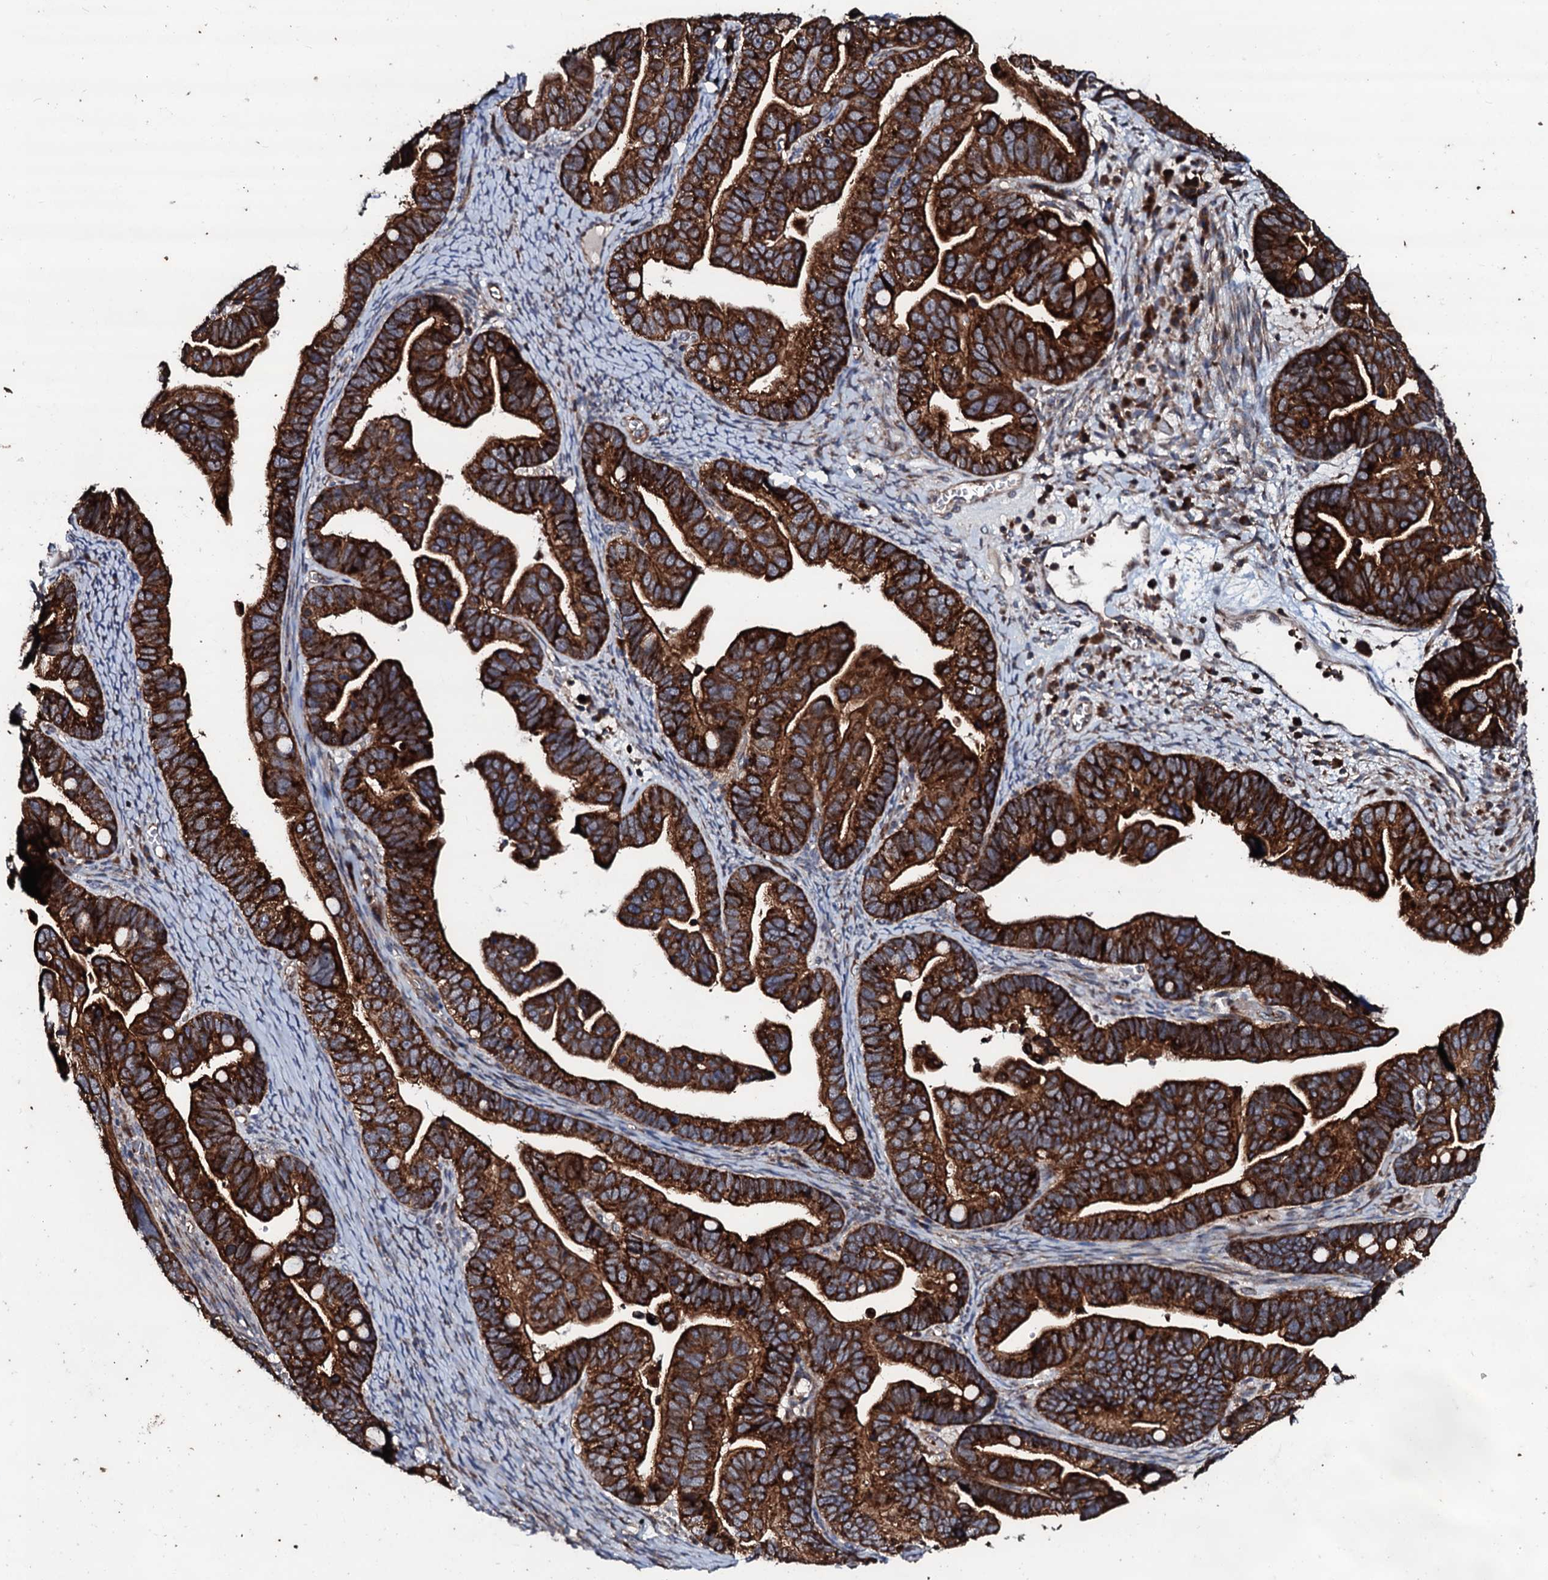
{"staining": {"intensity": "strong", "quantity": ">75%", "location": "cytoplasmic/membranous"}, "tissue": "ovarian cancer", "cell_type": "Tumor cells", "image_type": "cancer", "snomed": [{"axis": "morphology", "description": "Cystadenocarcinoma, serous, NOS"}, {"axis": "topography", "description": "Ovary"}], "caption": "This micrograph displays IHC staining of human serous cystadenocarcinoma (ovarian), with high strong cytoplasmic/membranous positivity in about >75% of tumor cells.", "gene": "SDHAF2", "patient": {"sex": "female", "age": 56}}